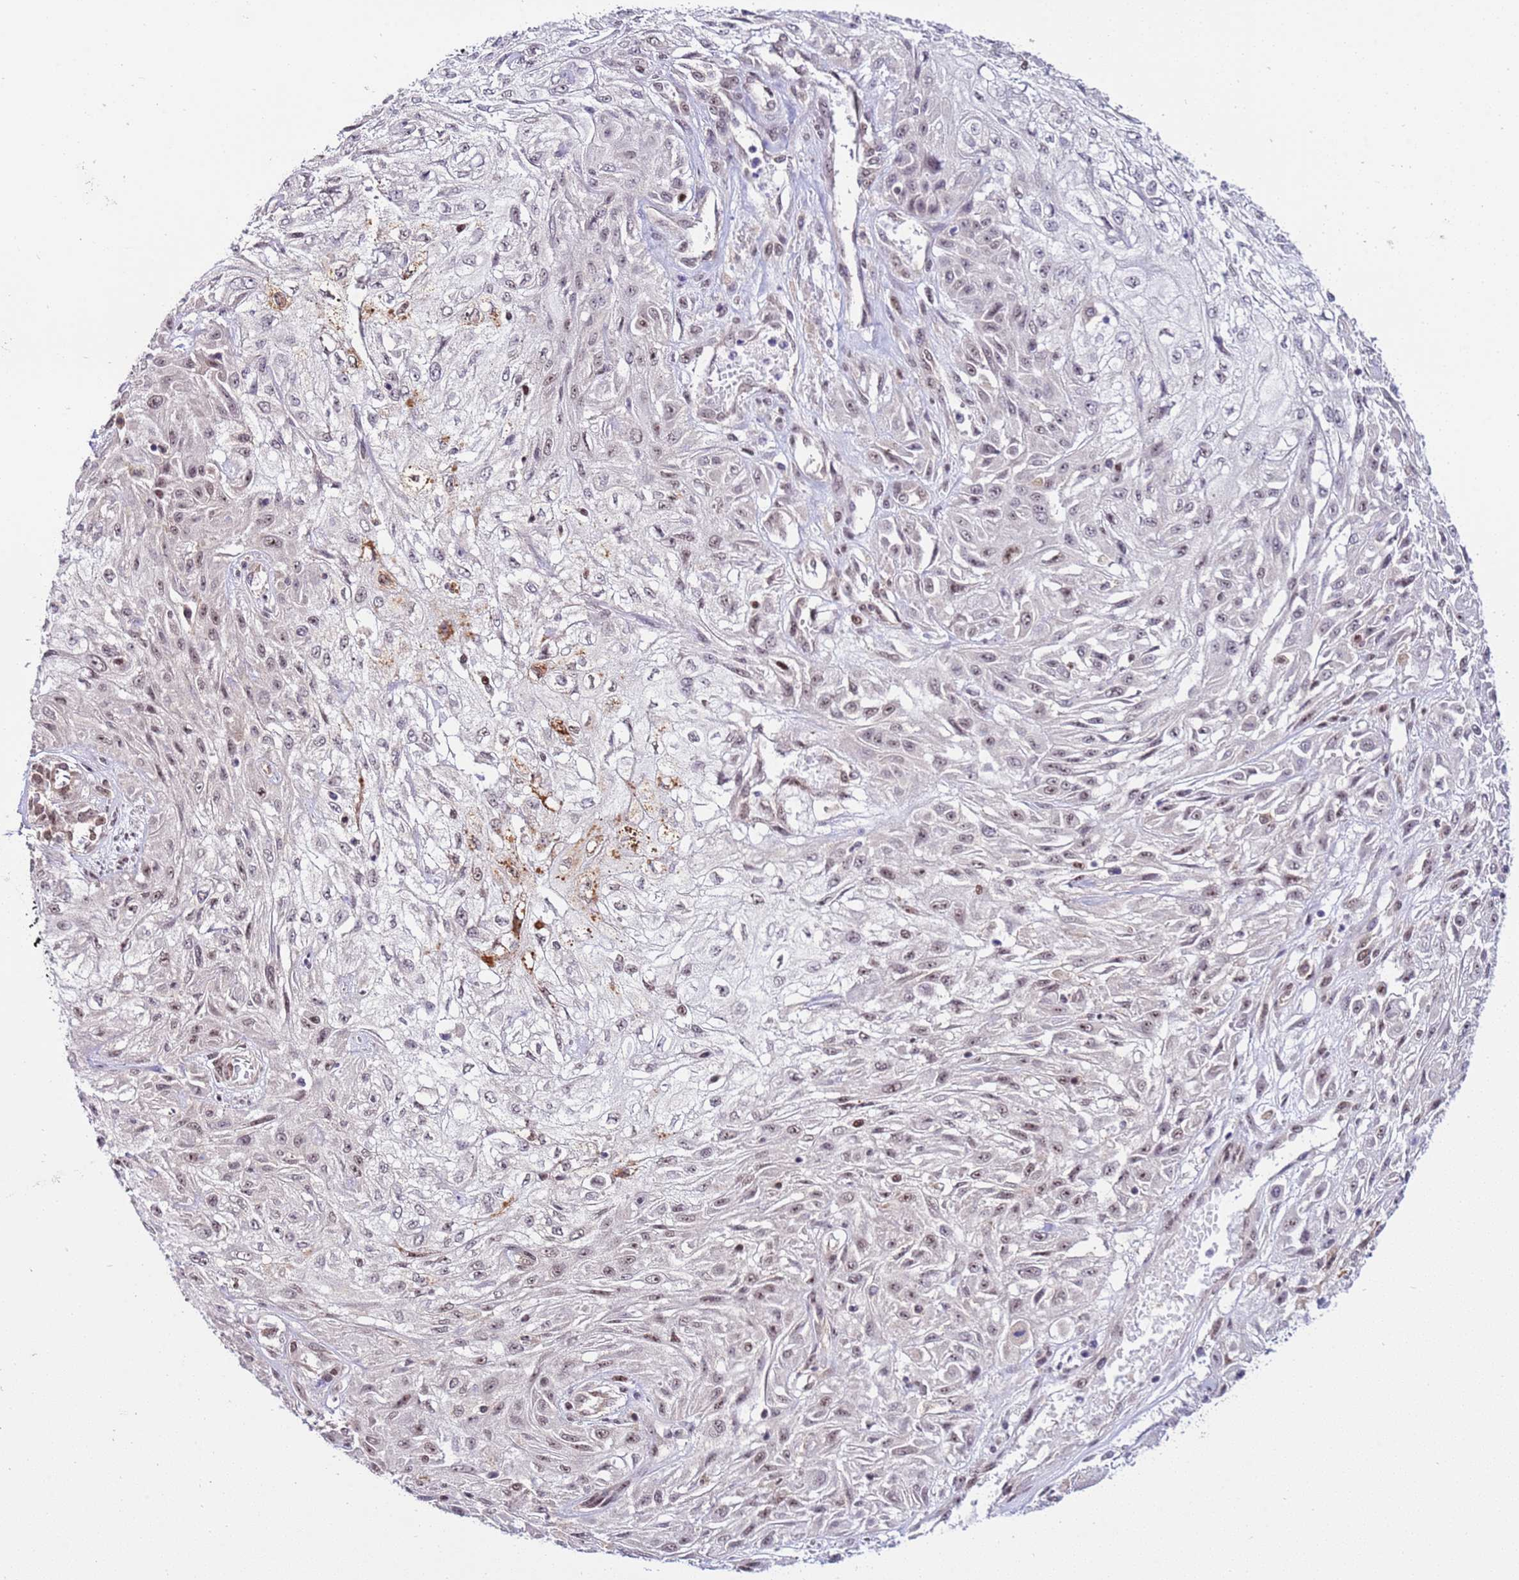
{"staining": {"intensity": "weak", "quantity": "25%-75%", "location": "nuclear"}, "tissue": "skin cancer", "cell_type": "Tumor cells", "image_type": "cancer", "snomed": [{"axis": "morphology", "description": "Squamous cell carcinoma, NOS"}, {"axis": "morphology", "description": "Squamous cell carcinoma, metastatic, NOS"}, {"axis": "topography", "description": "Skin"}, {"axis": "topography", "description": "Lymph node"}], "caption": "IHC (DAB) staining of human squamous cell carcinoma (skin) exhibits weak nuclear protein staining in approximately 25%-75% of tumor cells.", "gene": "PRPF6", "patient": {"sex": "male", "age": 75}}